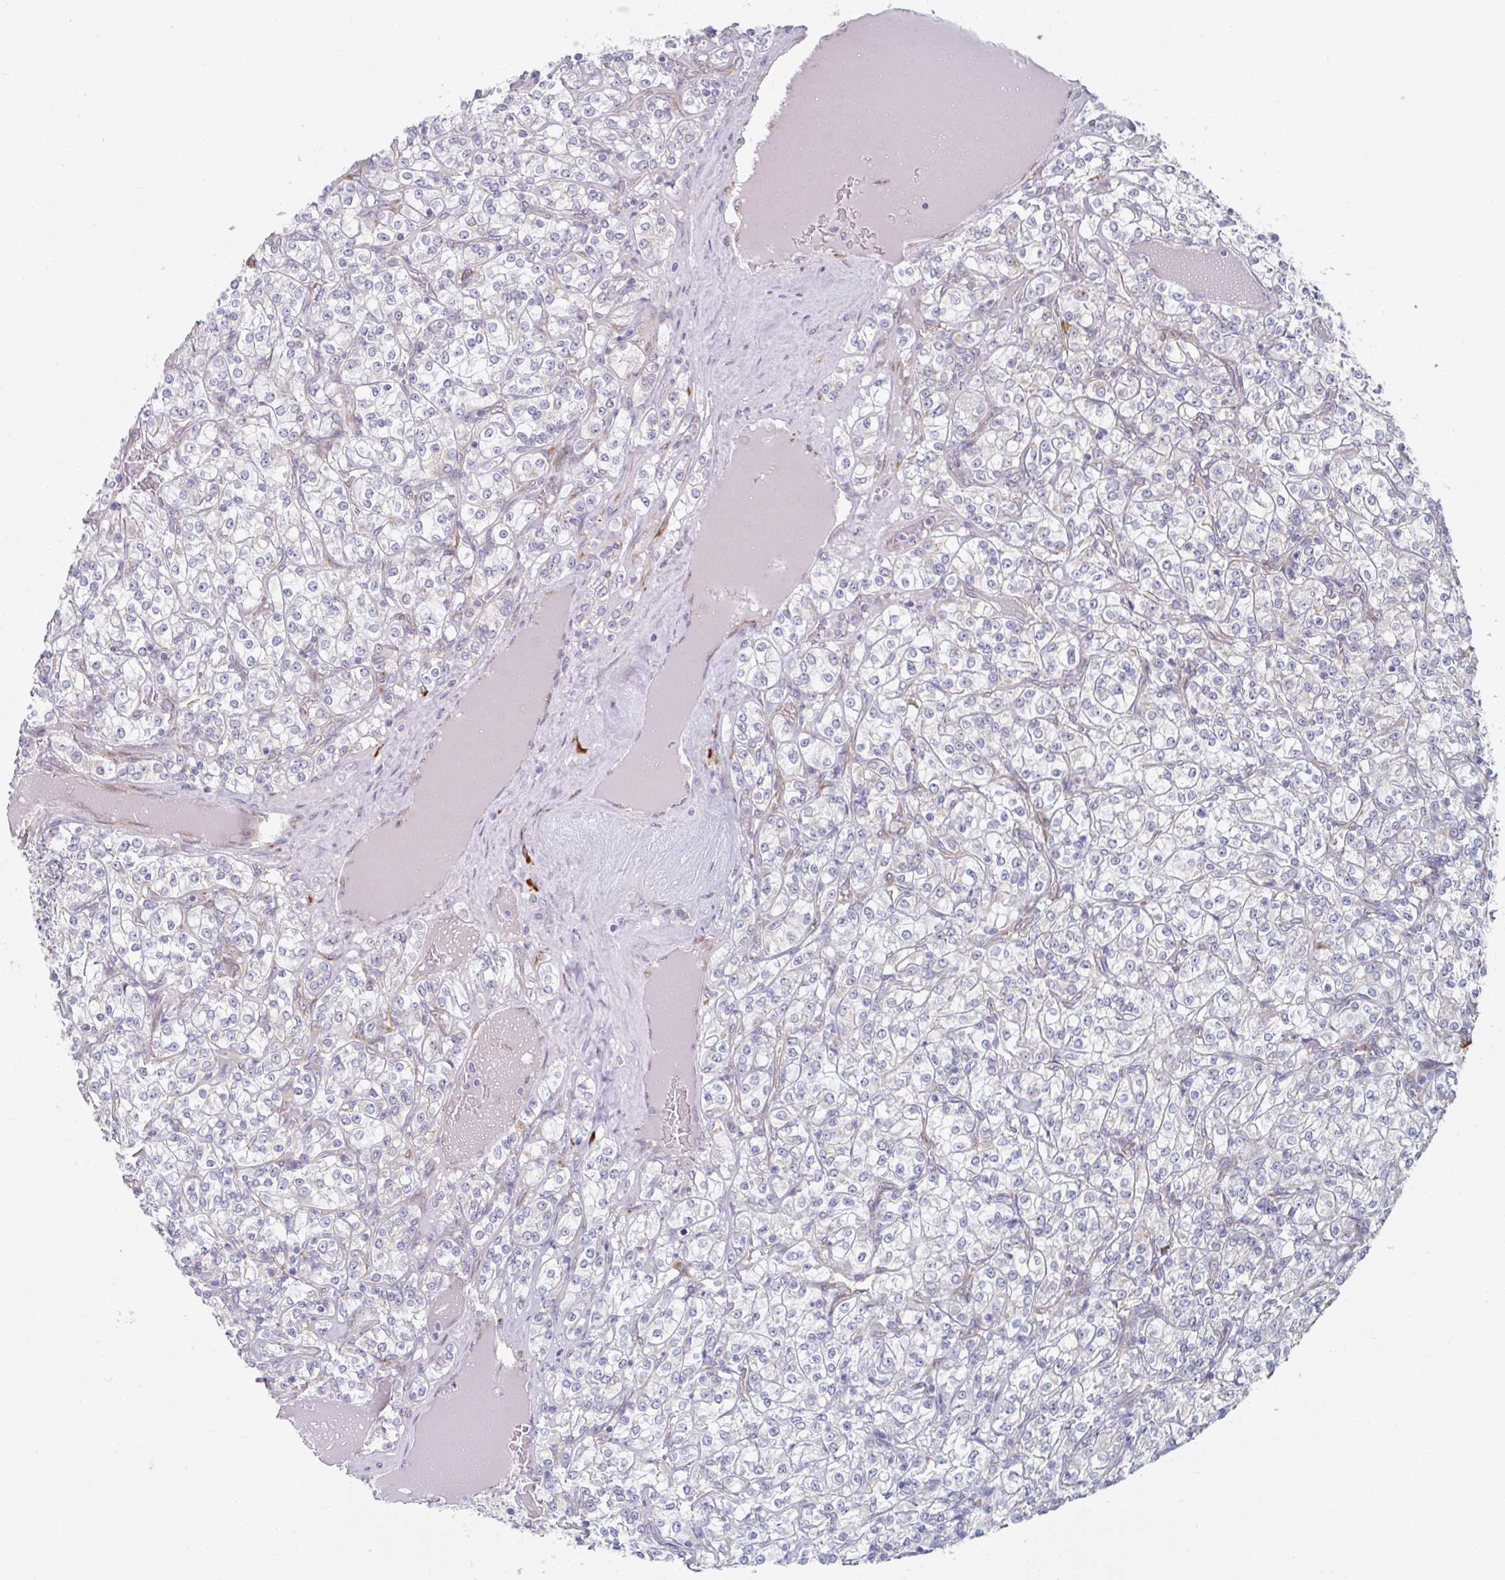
{"staining": {"intensity": "negative", "quantity": "none", "location": "none"}, "tissue": "renal cancer", "cell_type": "Tumor cells", "image_type": "cancer", "snomed": [{"axis": "morphology", "description": "Adenocarcinoma, NOS"}, {"axis": "topography", "description": "Kidney"}], "caption": "Immunohistochemistry histopathology image of human renal cancer (adenocarcinoma) stained for a protein (brown), which reveals no expression in tumor cells.", "gene": "TRAPPC10", "patient": {"sex": "male", "age": 77}}